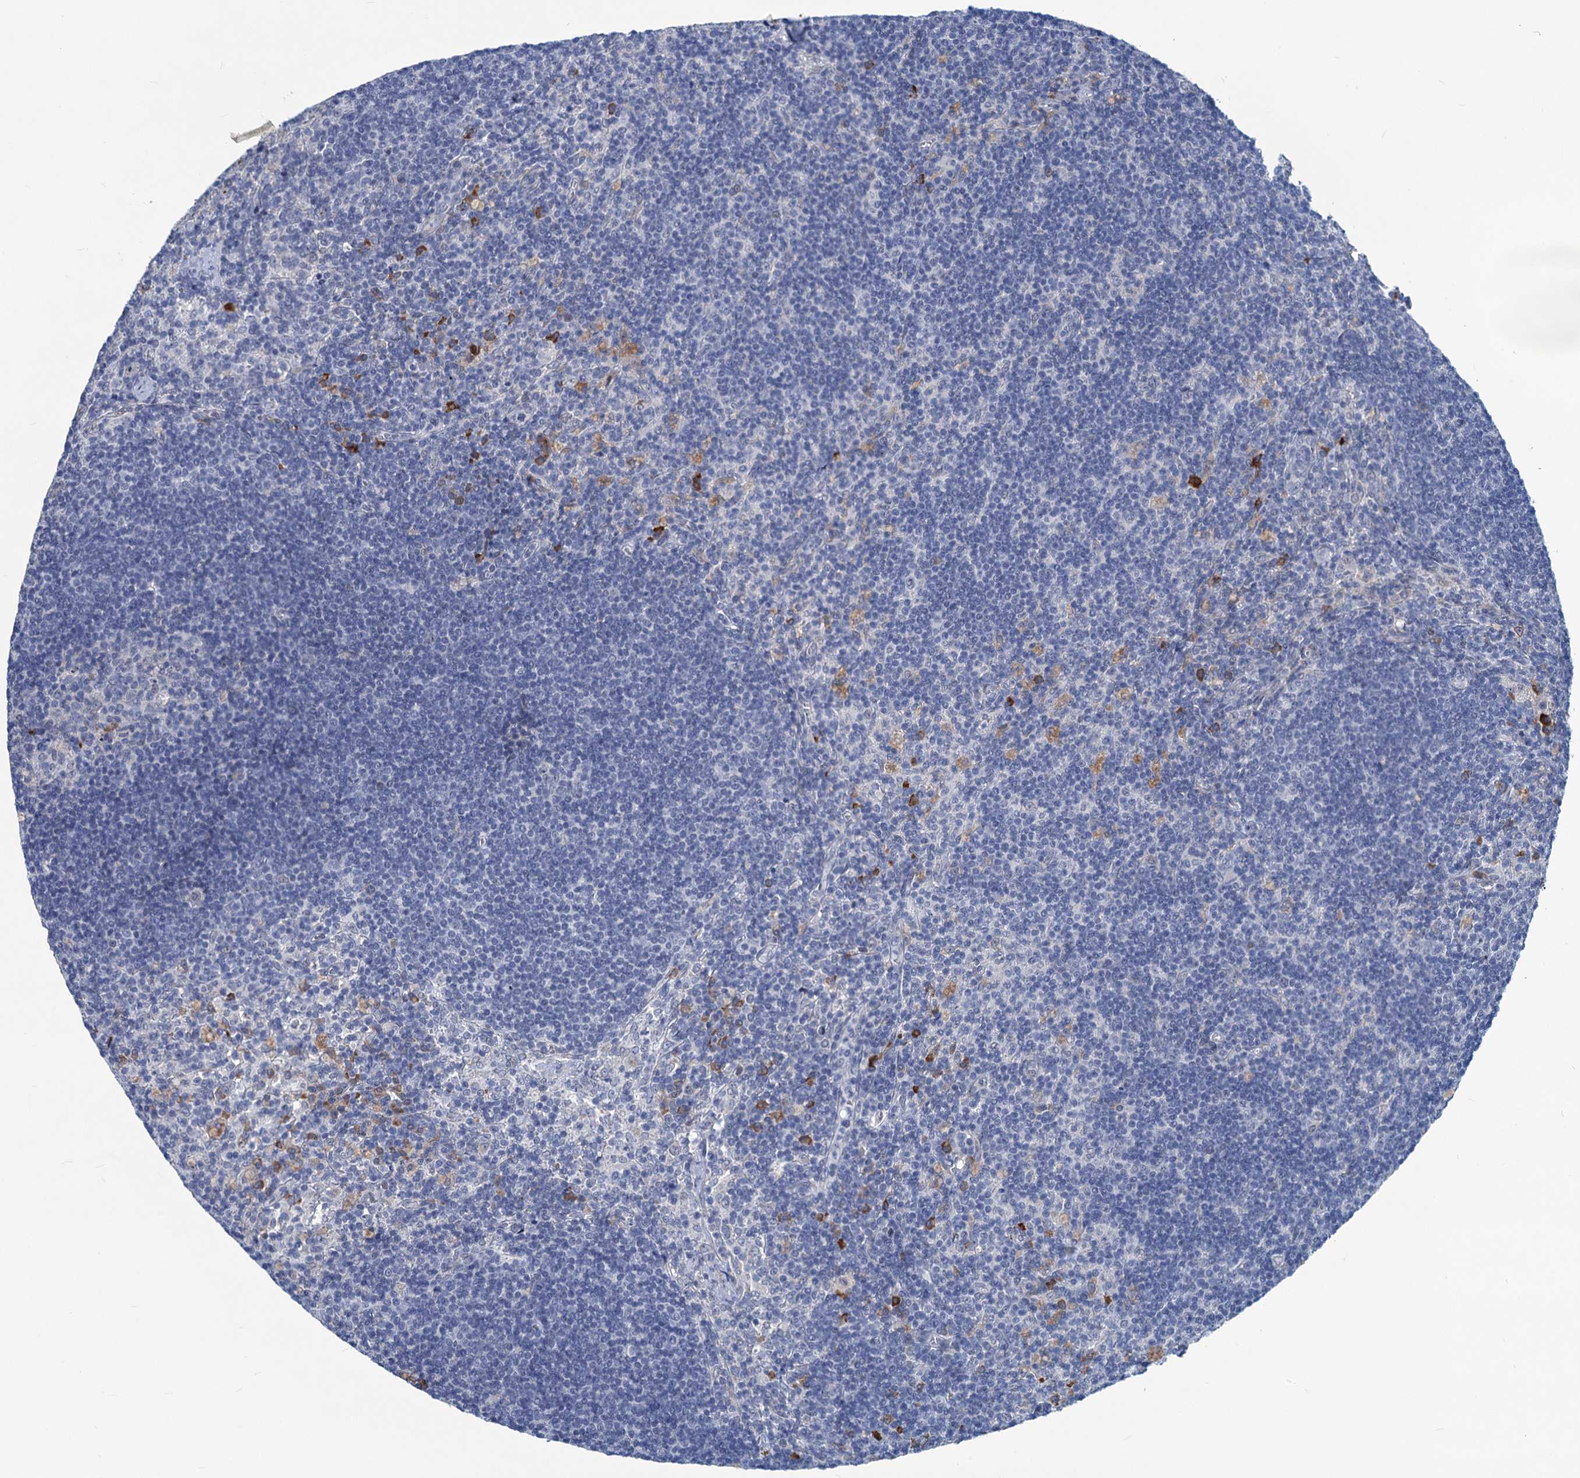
{"staining": {"intensity": "negative", "quantity": "none", "location": "none"}, "tissue": "lymph node", "cell_type": "Germinal center cells", "image_type": "normal", "snomed": [{"axis": "morphology", "description": "Normal tissue, NOS"}, {"axis": "topography", "description": "Lymph node"}], "caption": "Immunohistochemical staining of unremarkable human lymph node exhibits no significant positivity in germinal center cells.", "gene": "NEU3", "patient": {"sex": "male", "age": 69}}